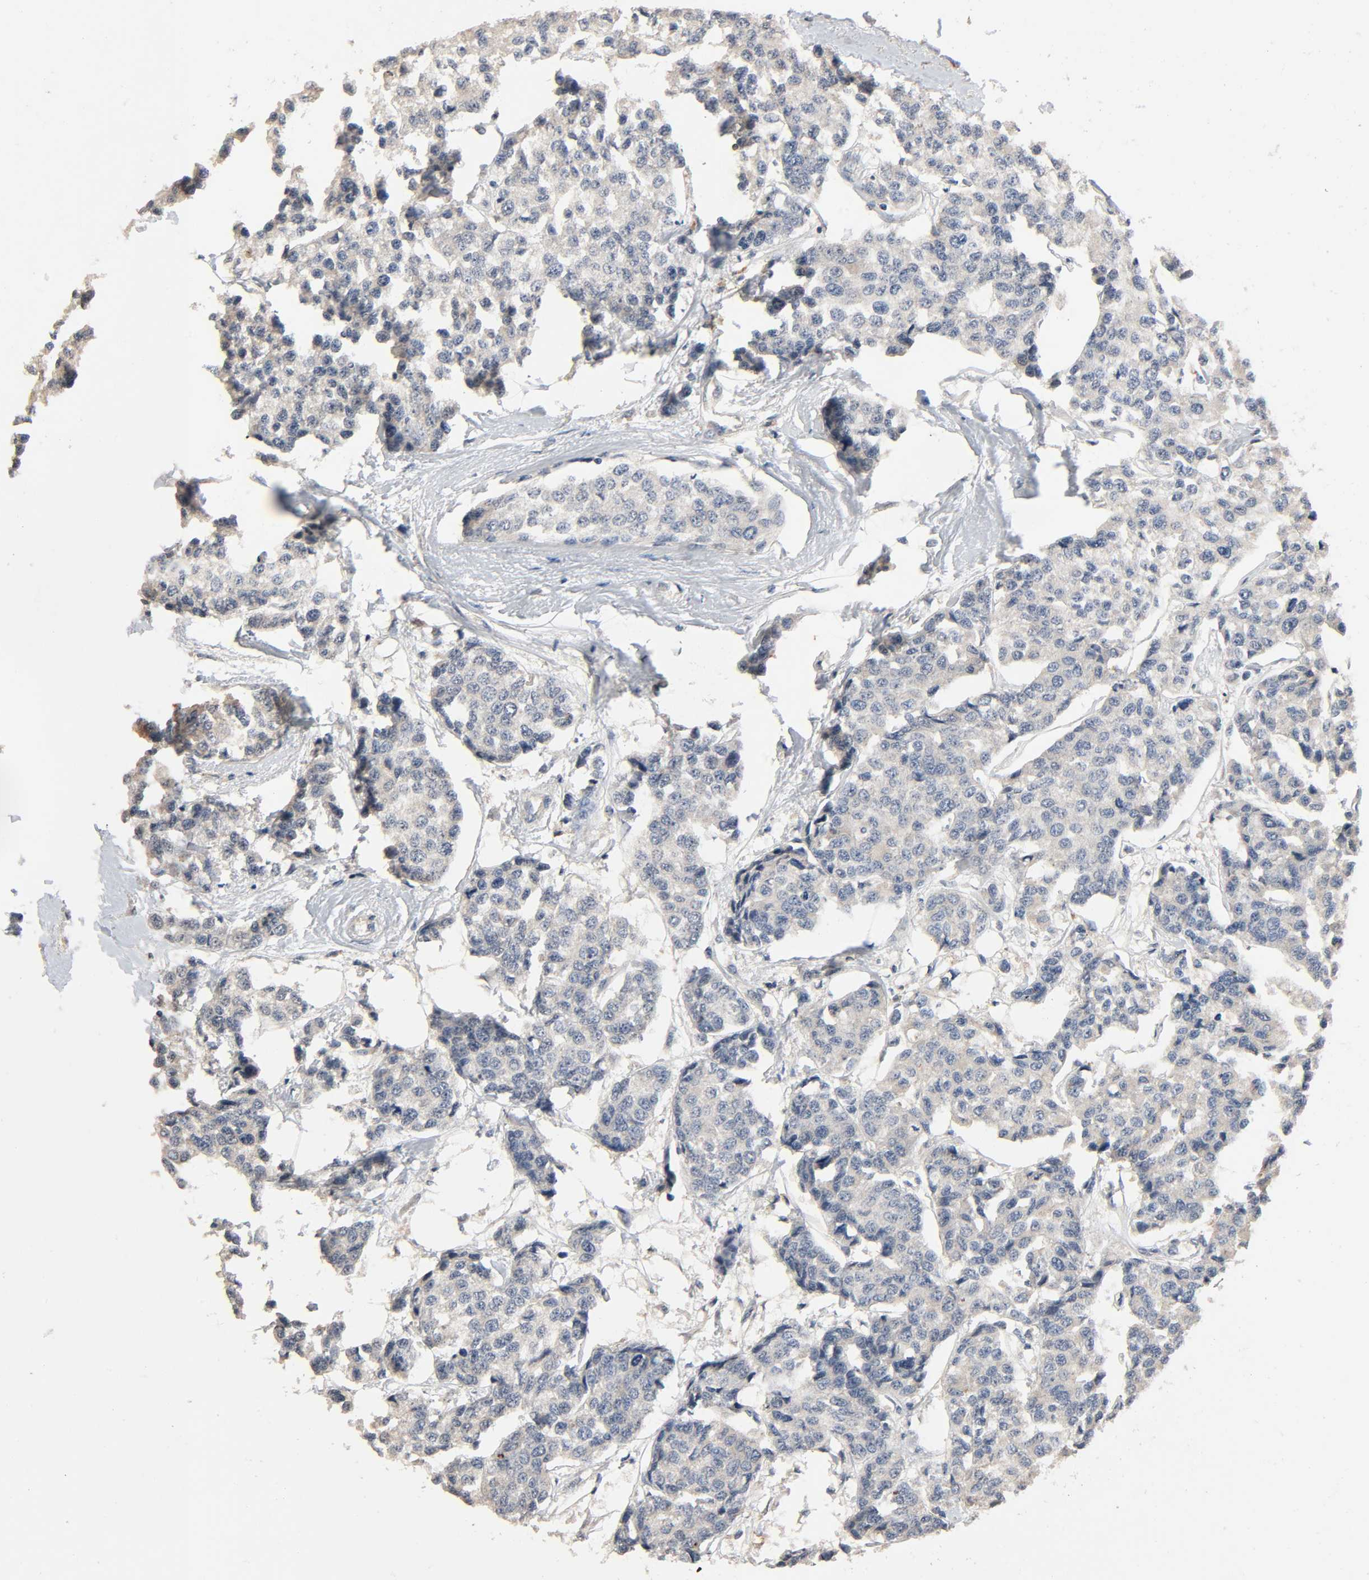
{"staining": {"intensity": "negative", "quantity": "none", "location": "none"}, "tissue": "breast cancer", "cell_type": "Tumor cells", "image_type": "cancer", "snomed": [{"axis": "morphology", "description": "Duct carcinoma"}, {"axis": "topography", "description": "Breast"}], "caption": "A high-resolution micrograph shows immunohistochemistry staining of intraductal carcinoma (breast), which demonstrates no significant expression in tumor cells.", "gene": "MAGEA8", "patient": {"sex": "female", "age": 51}}